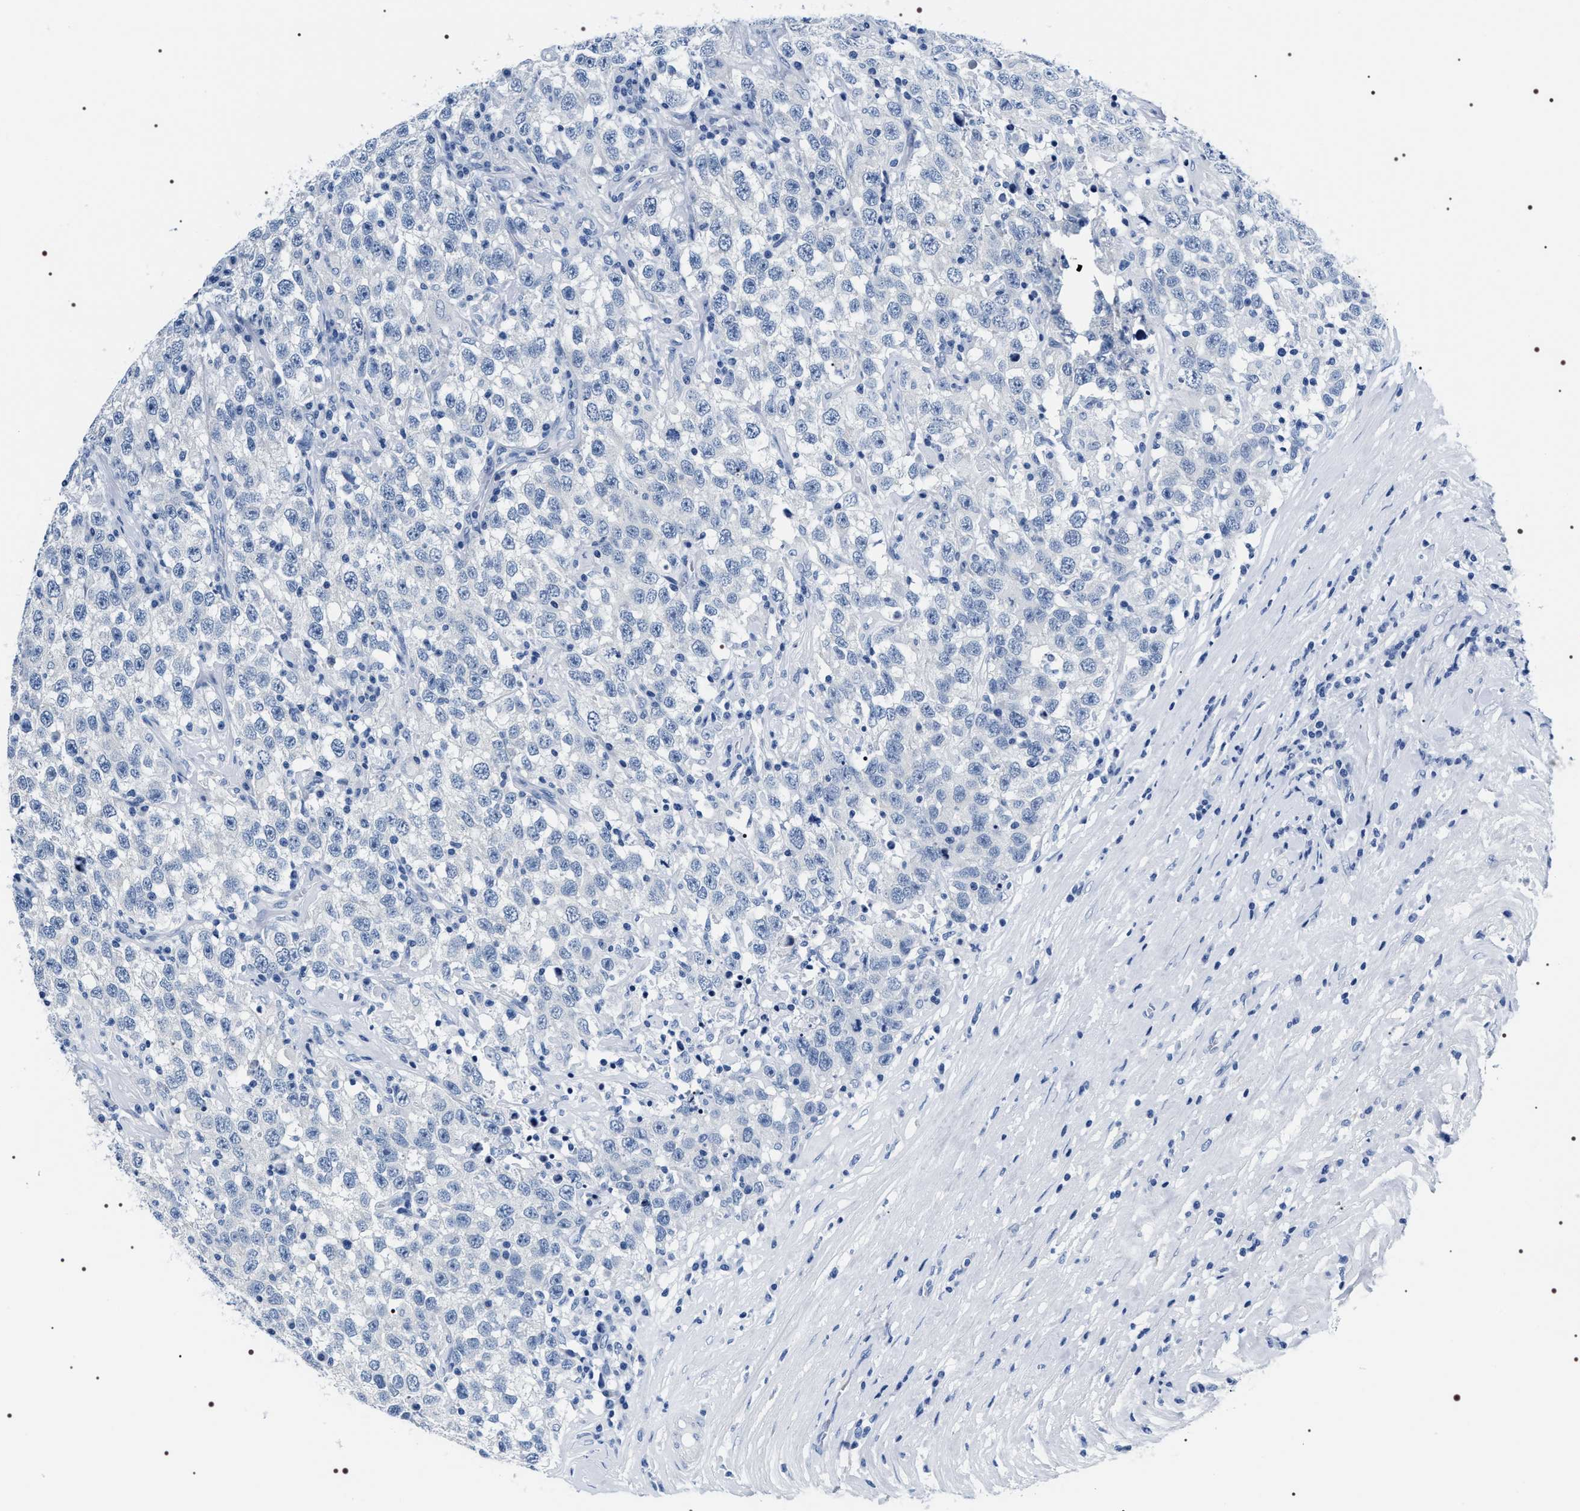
{"staining": {"intensity": "negative", "quantity": "none", "location": "none"}, "tissue": "testis cancer", "cell_type": "Tumor cells", "image_type": "cancer", "snomed": [{"axis": "morphology", "description": "Seminoma, NOS"}, {"axis": "topography", "description": "Testis"}], "caption": "Immunohistochemistry (IHC) of testis cancer displays no expression in tumor cells. (Brightfield microscopy of DAB (3,3'-diaminobenzidine) immunohistochemistry at high magnification).", "gene": "ADH4", "patient": {"sex": "male", "age": 41}}